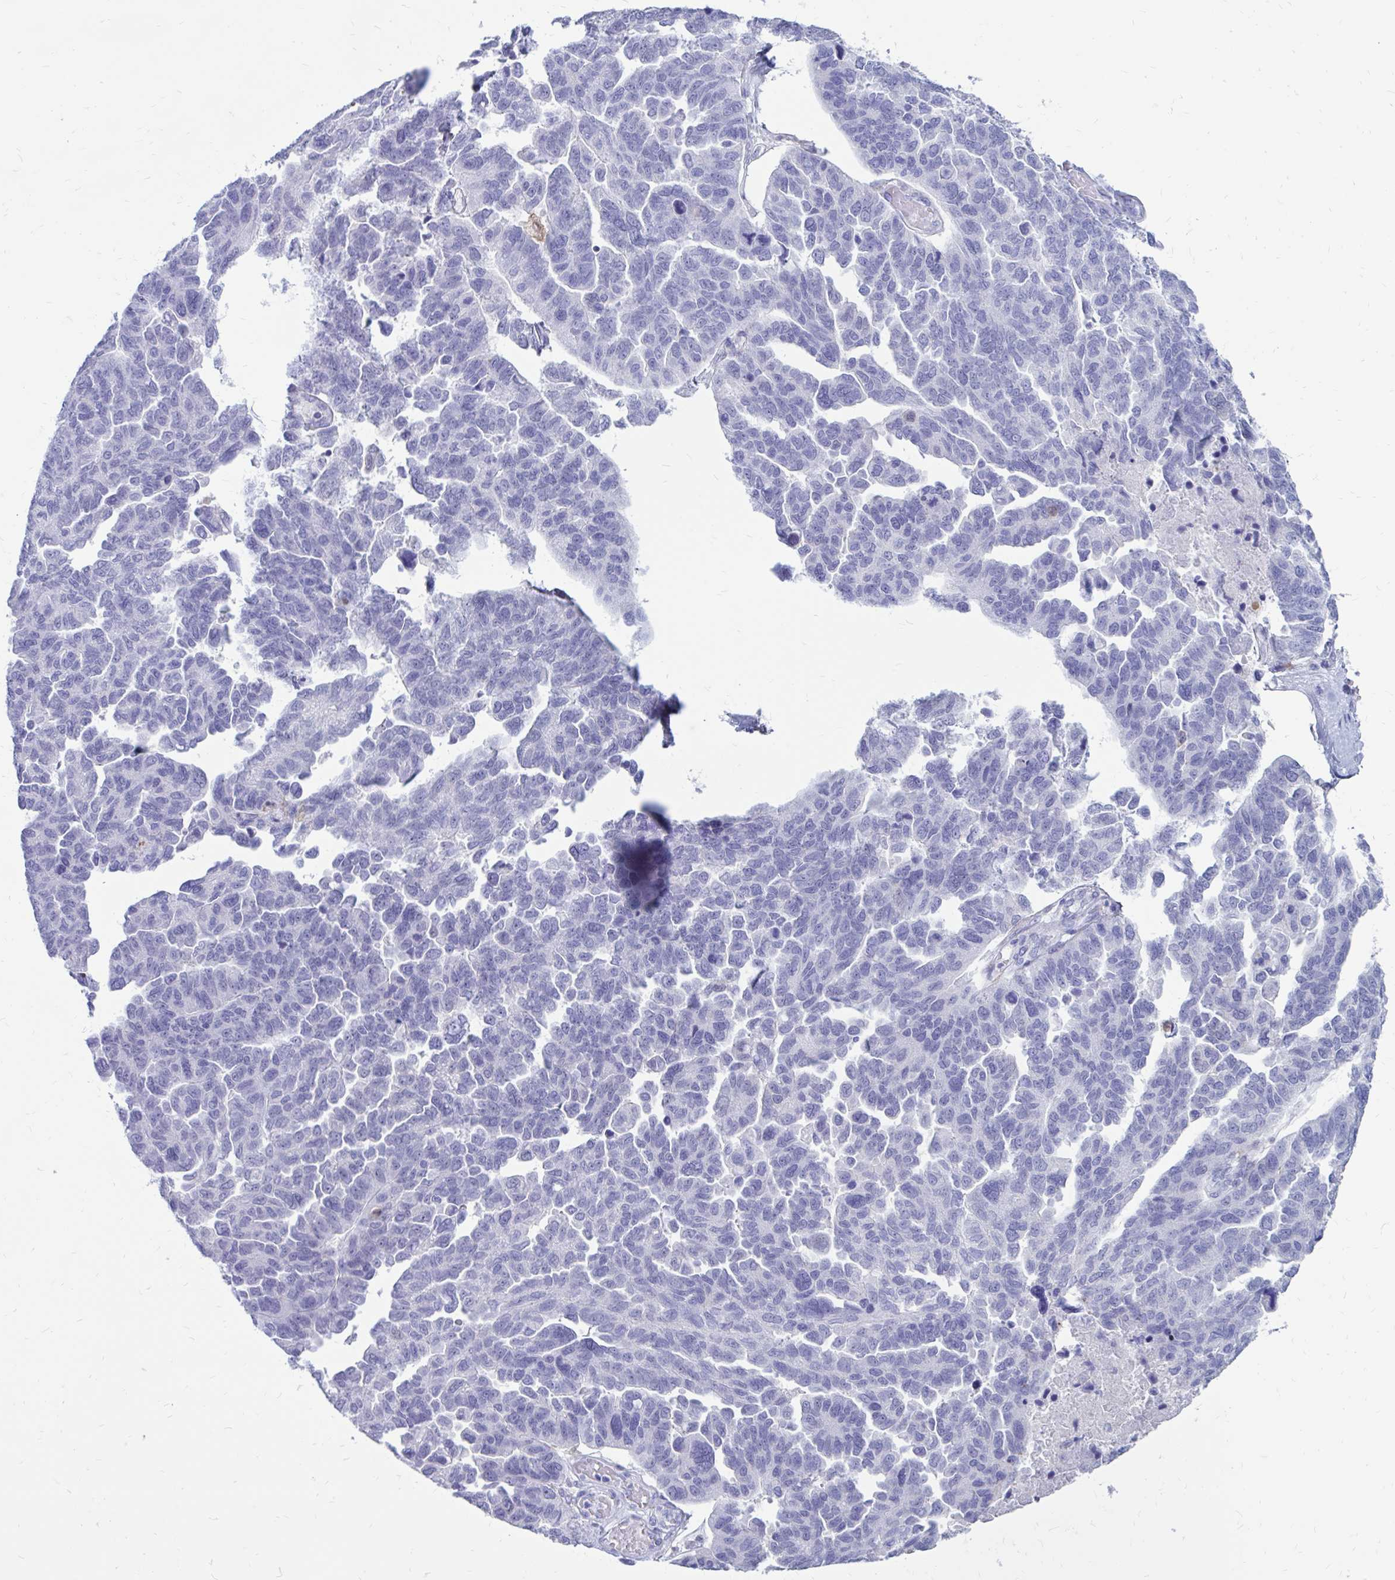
{"staining": {"intensity": "negative", "quantity": "none", "location": "none"}, "tissue": "ovarian cancer", "cell_type": "Tumor cells", "image_type": "cancer", "snomed": [{"axis": "morphology", "description": "Cystadenocarcinoma, serous, NOS"}, {"axis": "topography", "description": "Ovary"}], "caption": "This is a micrograph of IHC staining of ovarian cancer (serous cystadenocarcinoma), which shows no expression in tumor cells.", "gene": "IGSF5", "patient": {"sex": "female", "age": 64}}